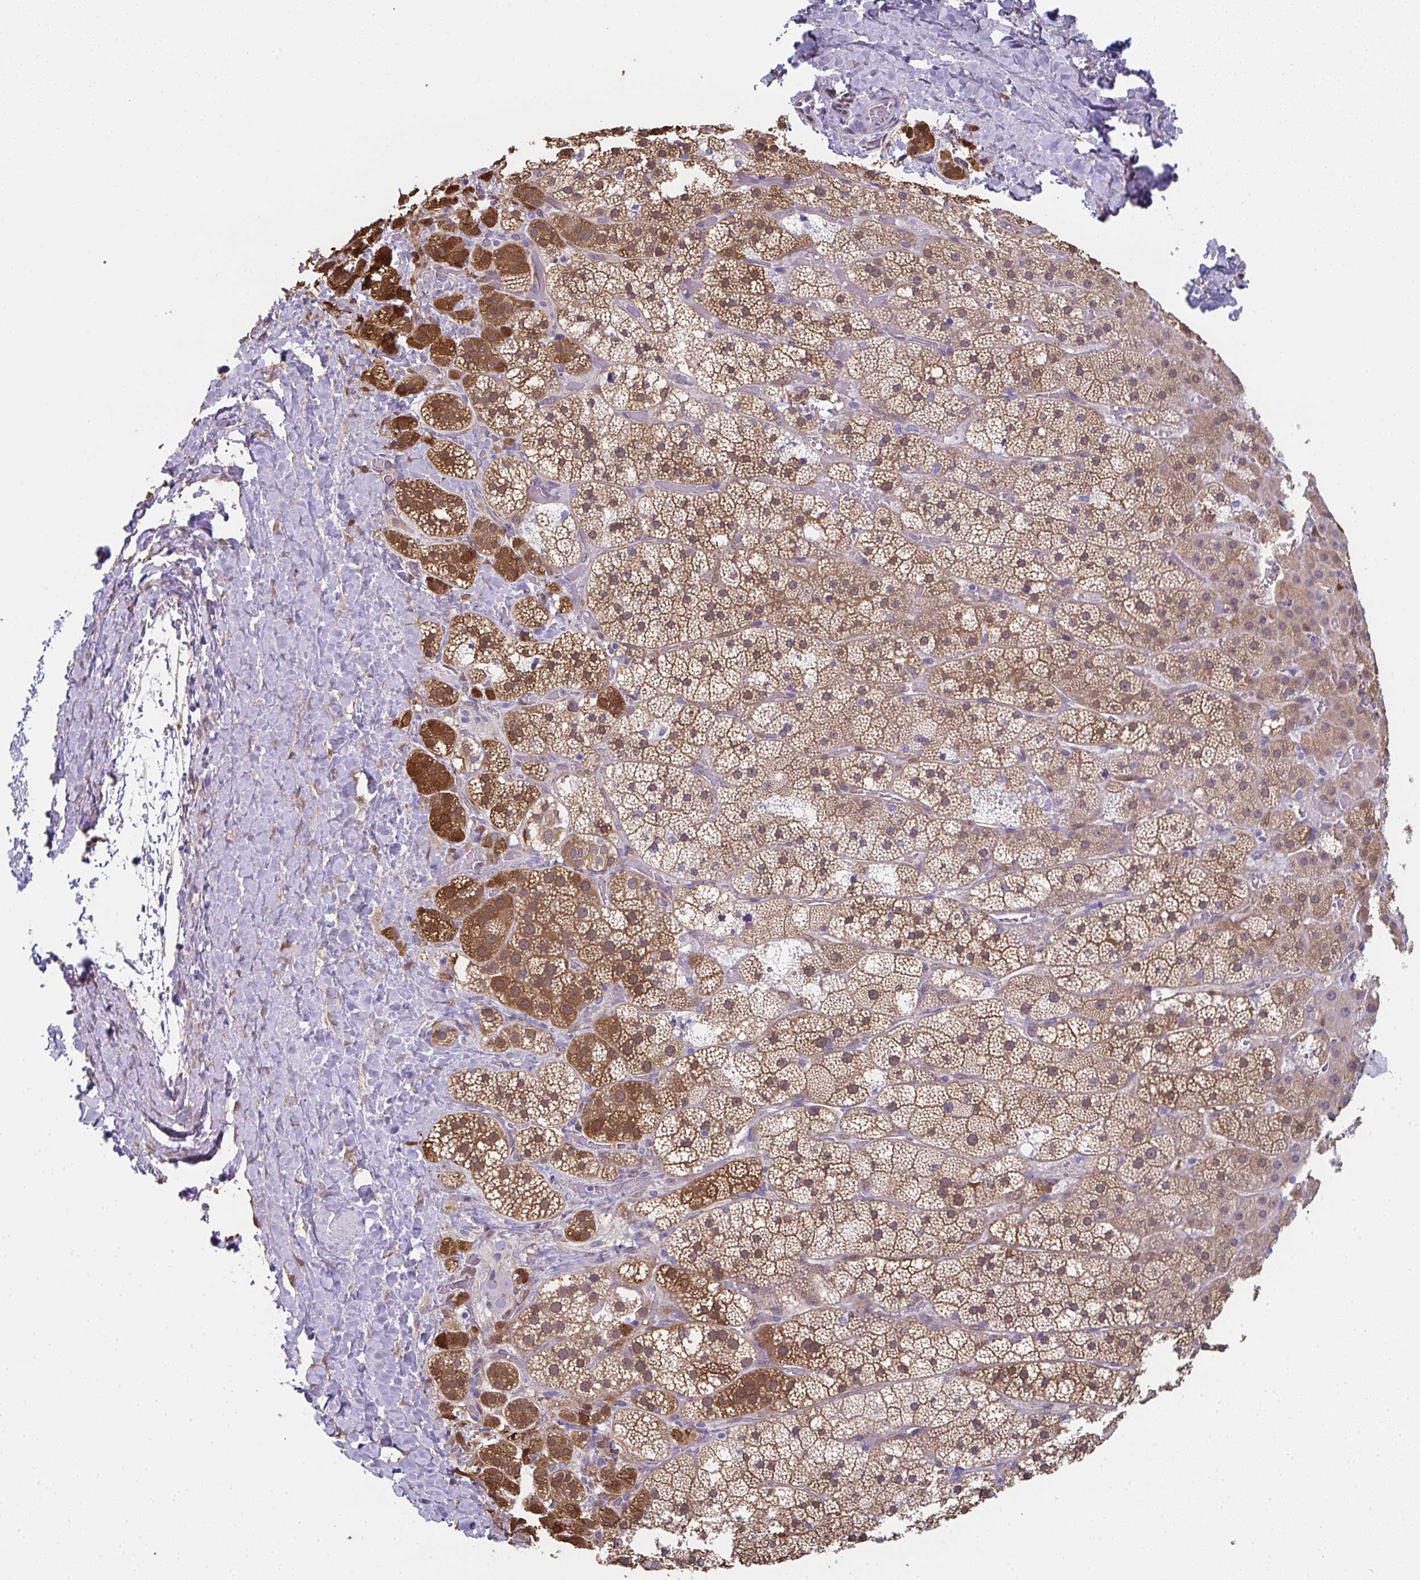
{"staining": {"intensity": "moderate", "quantity": ">75%", "location": "cytoplasmic/membranous"}, "tissue": "adrenal gland", "cell_type": "Glandular cells", "image_type": "normal", "snomed": [{"axis": "morphology", "description": "Normal tissue, NOS"}, {"axis": "topography", "description": "Adrenal gland"}], "caption": "A histopathology image of human adrenal gland stained for a protein shows moderate cytoplasmic/membranous brown staining in glandular cells. The staining was performed using DAB (3,3'-diaminobenzidine) to visualize the protein expression in brown, while the nuclei were stained in blue with hematoxylin (Magnification: 20x).", "gene": "RBP1", "patient": {"sex": "male", "age": 53}}